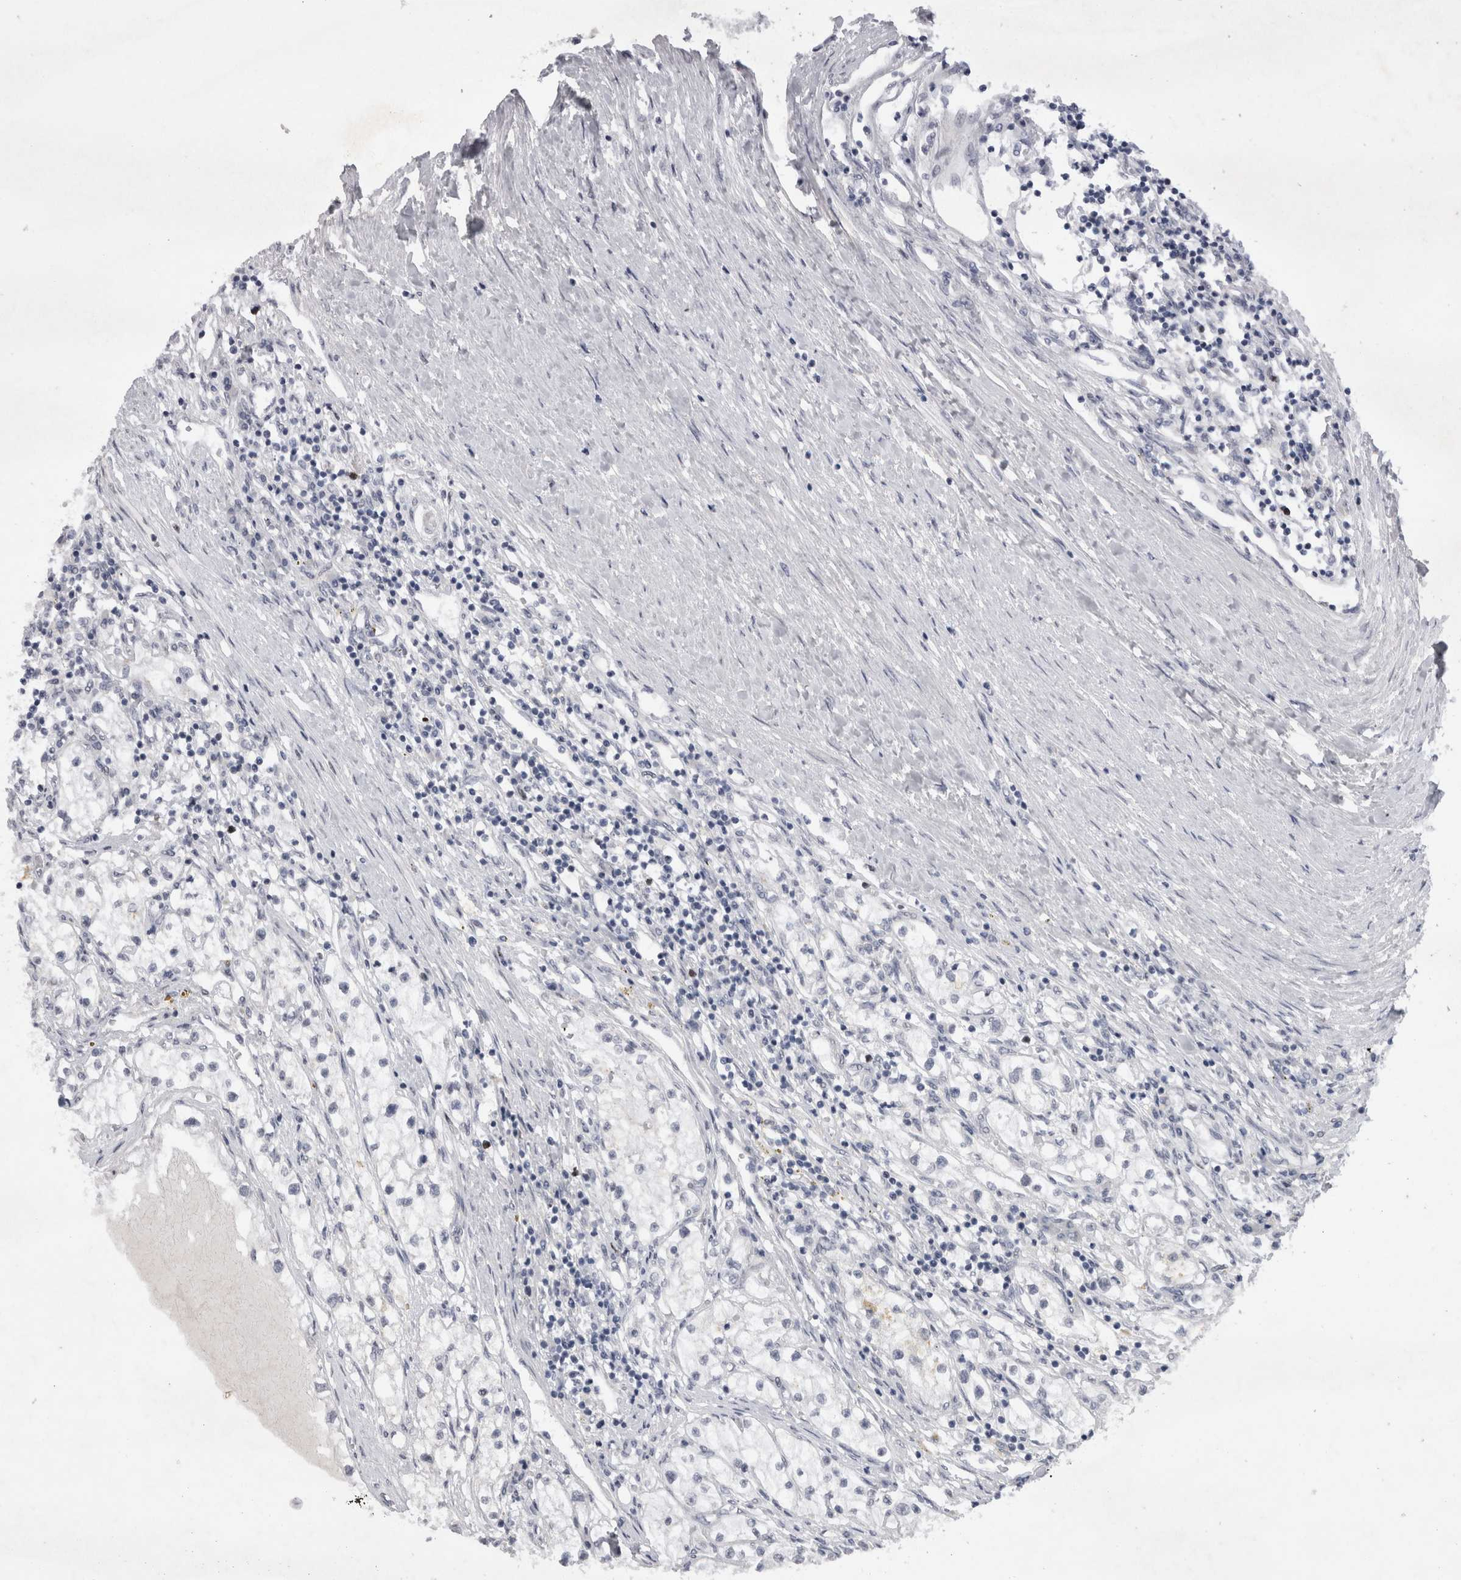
{"staining": {"intensity": "negative", "quantity": "none", "location": "none"}, "tissue": "renal cancer", "cell_type": "Tumor cells", "image_type": "cancer", "snomed": [{"axis": "morphology", "description": "Adenocarcinoma, NOS"}, {"axis": "topography", "description": "Kidney"}], "caption": "This histopathology image is of adenocarcinoma (renal) stained with immunohistochemistry to label a protein in brown with the nuclei are counter-stained blue. There is no positivity in tumor cells.", "gene": "KIF18B", "patient": {"sex": "male", "age": 68}}